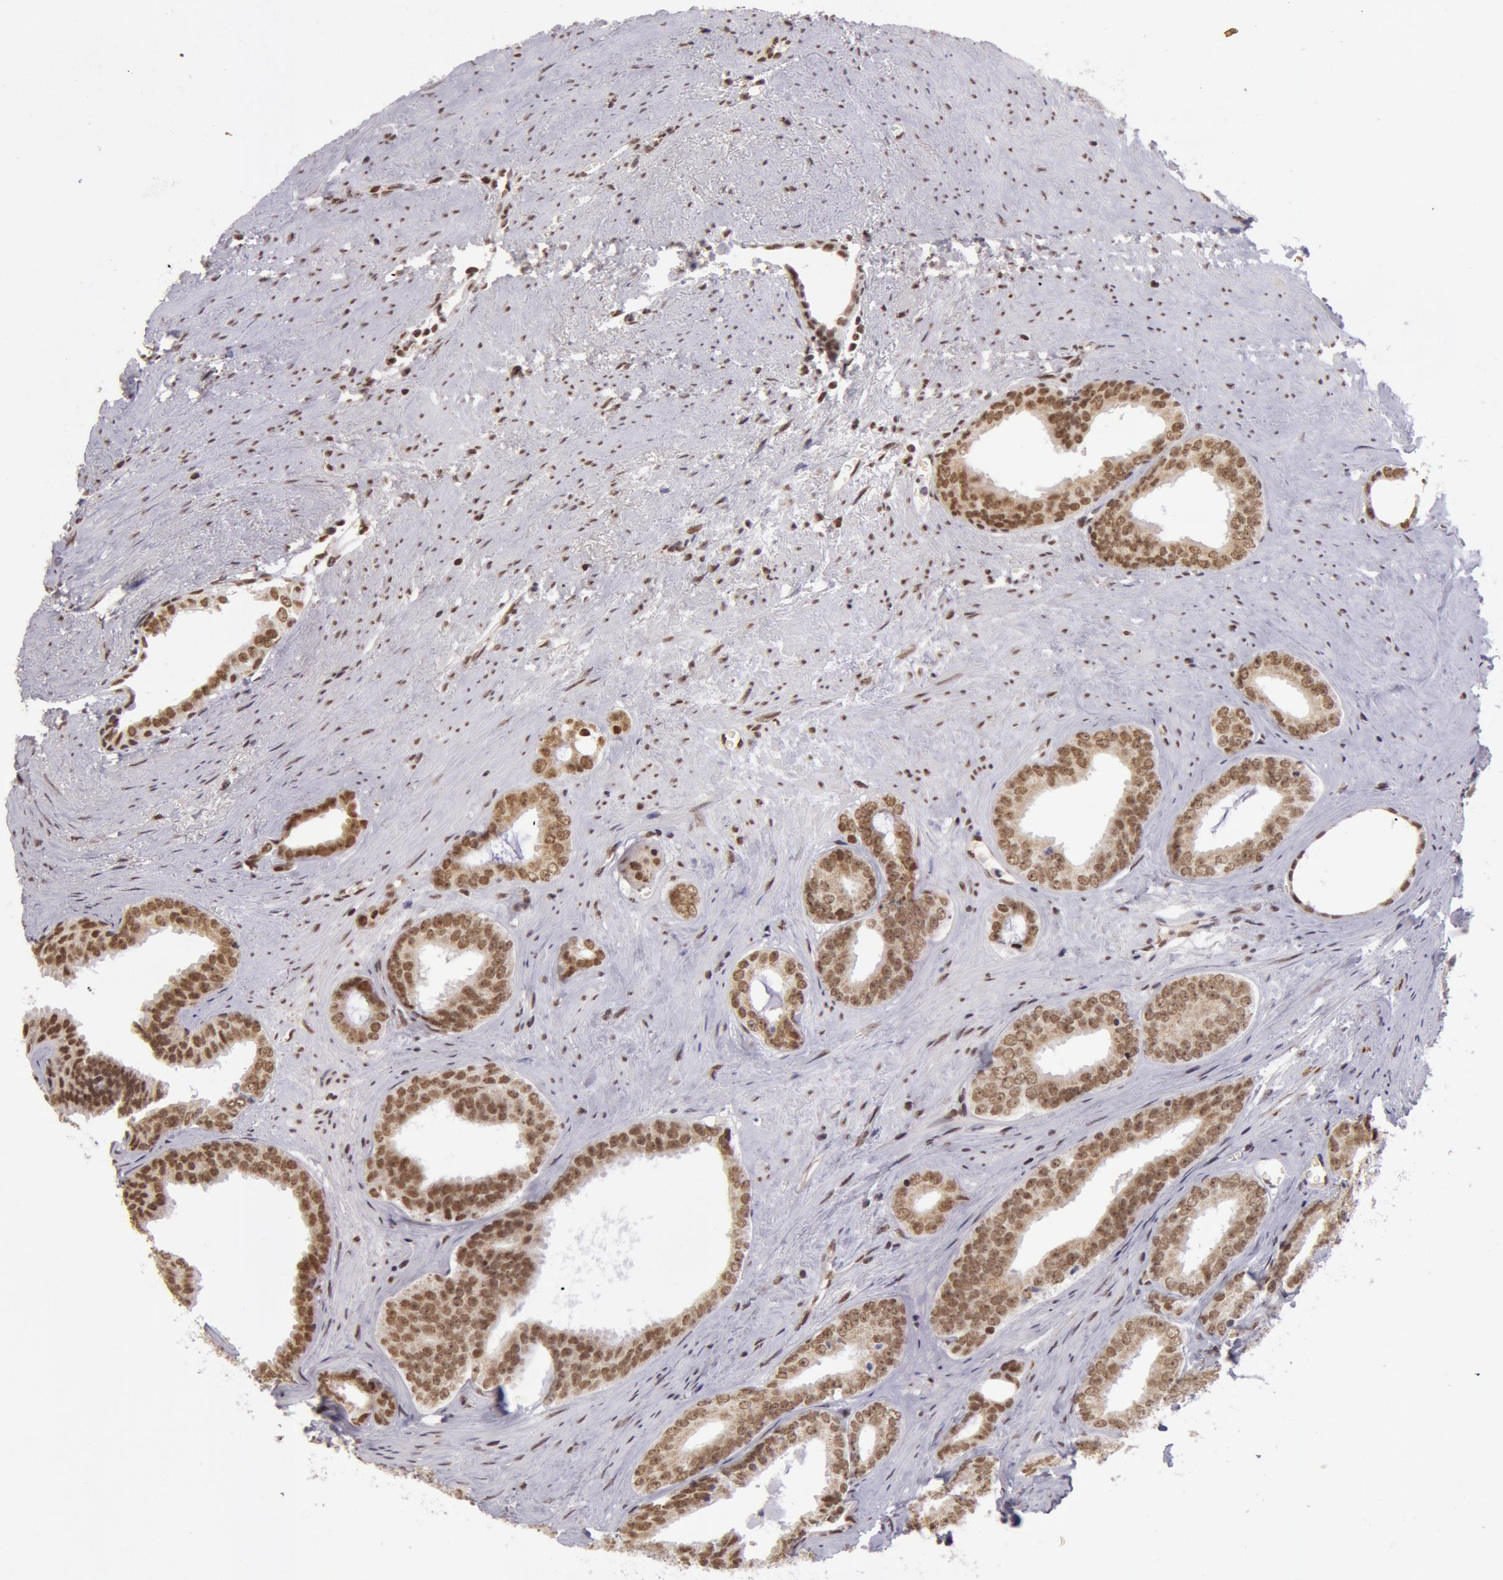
{"staining": {"intensity": "moderate", "quantity": ">75%", "location": "nuclear"}, "tissue": "prostate cancer", "cell_type": "Tumor cells", "image_type": "cancer", "snomed": [{"axis": "morphology", "description": "Adenocarcinoma, Medium grade"}, {"axis": "topography", "description": "Prostate"}], "caption": "Prostate medium-grade adenocarcinoma stained with immunohistochemistry reveals moderate nuclear staining in about >75% of tumor cells. Immunohistochemistry stains the protein of interest in brown and the nuclei are stained blue.", "gene": "VRTN", "patient": {"sex": "male", "age": 79}}